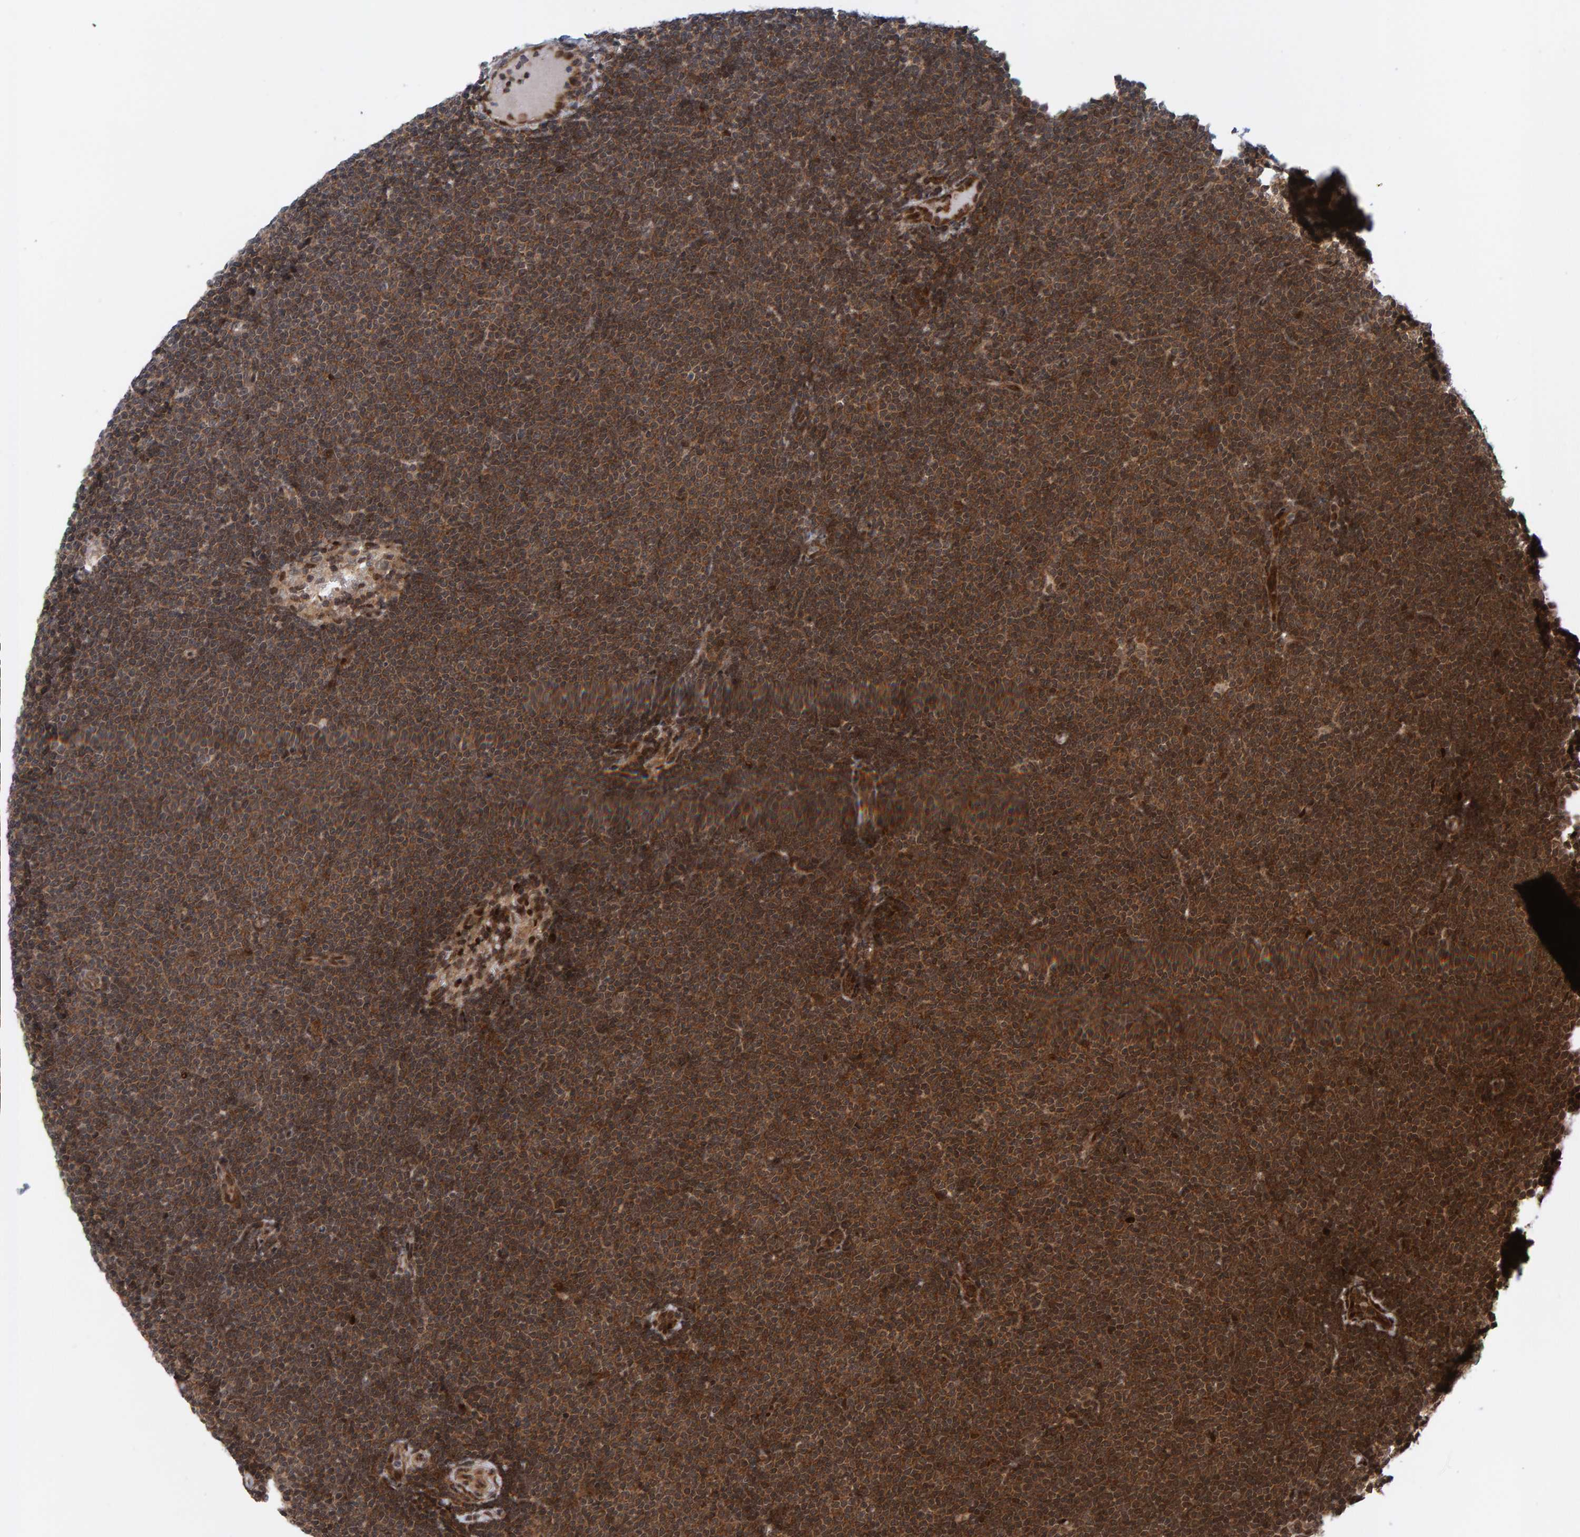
{"staining": {"intensity": "strong", "quantity": ">75%", "location": "cytoplasmic/membranous"}, "tissue": "lymphoma", "cell_type": "Tumor cells", "image_type": "cancer", "snomed": [{"axis": "morphology", "description": "Malignant lymphoma, non-Hodgkin's type, Low grade"}, {"axis": "topography", "description": "Lymph node"}], "caption": "IHC of lymphoma demonstrates high levels of strong cytoplasmic/membranous positivity in about >75% of tumor cells.", "gene": "ZNF366", "patient": {"sex": "female", "age": 53}}